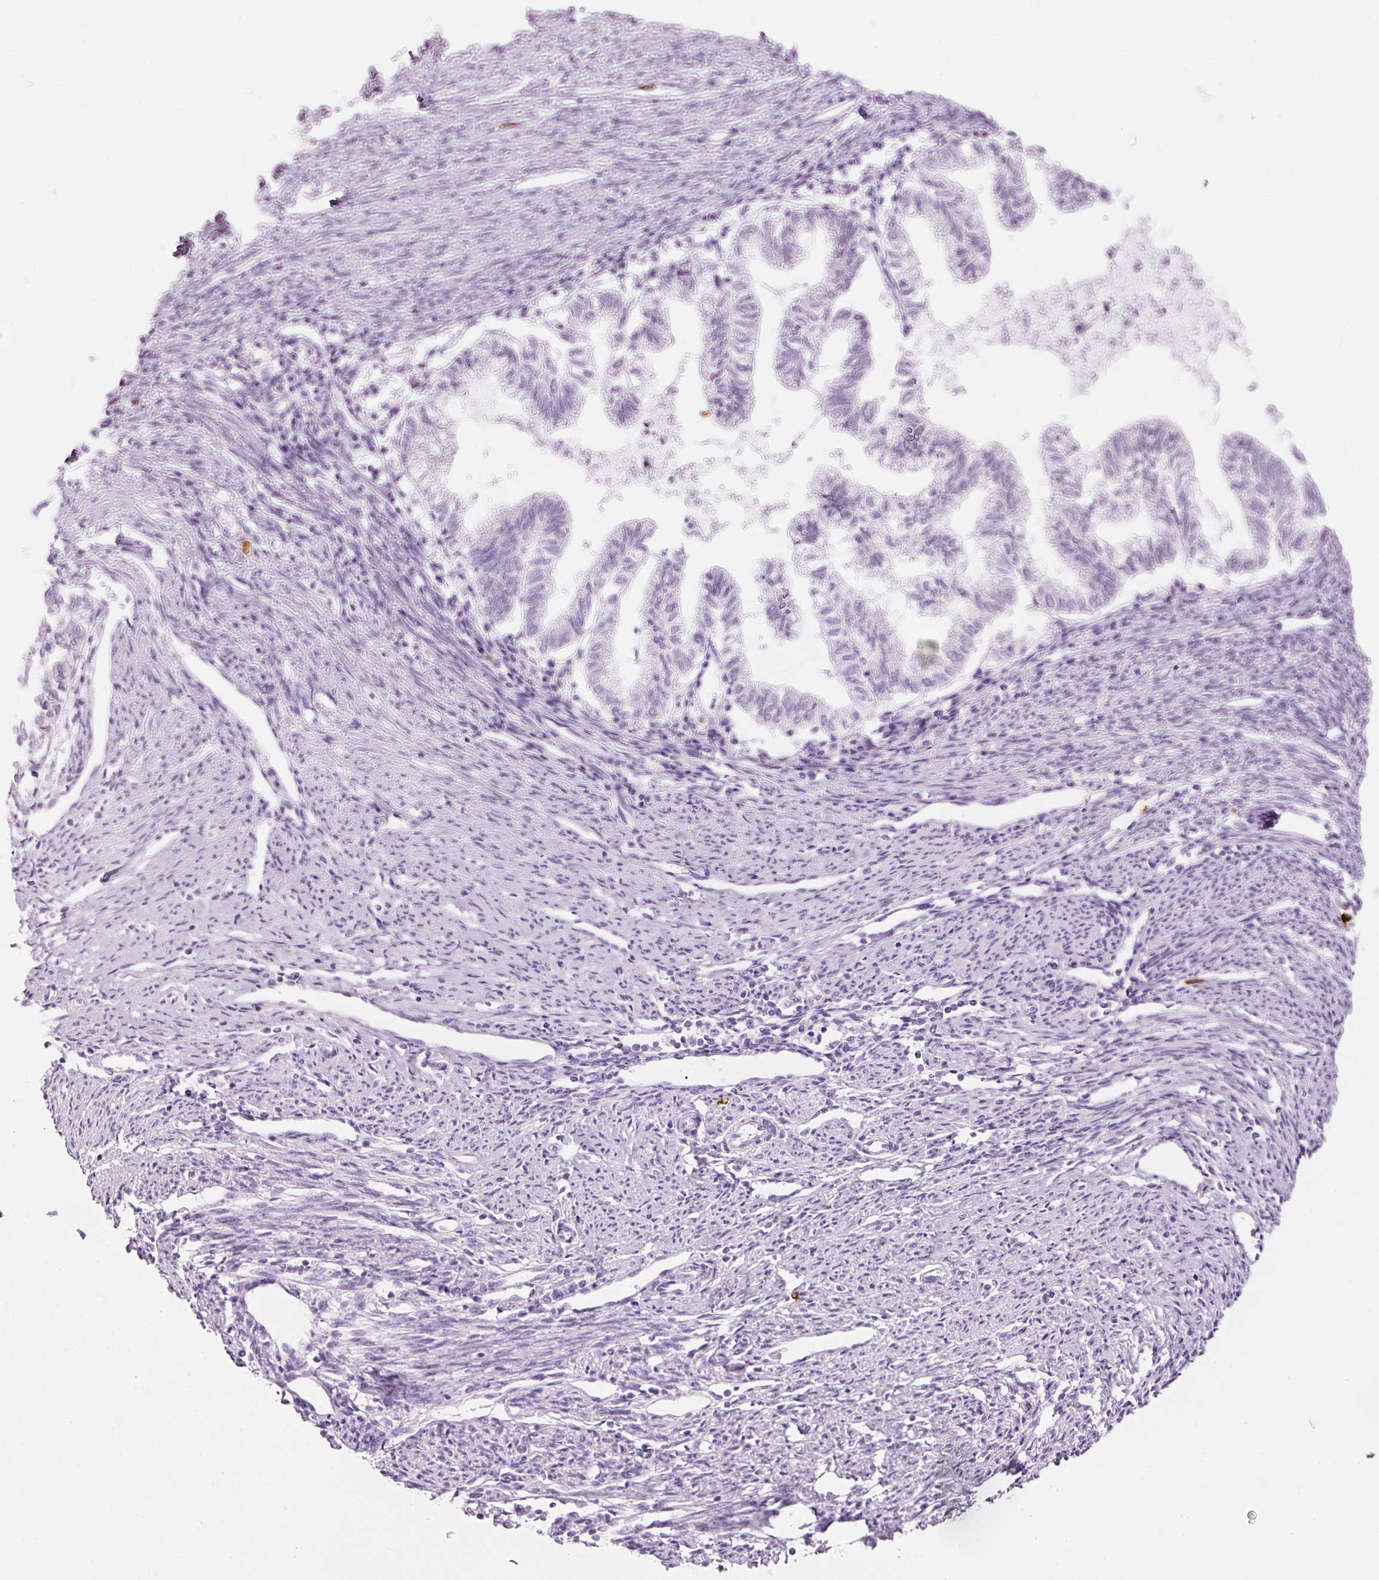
{"staining": {"intensity": "negative", "quantity": "none", "location": "none"}, "tissue": "endometrial cancer", "cell_type": "Tumor cells", "image_type": "cancer", "snomed": [{"axis": "morphology", "description": "Adenocarcinoma, NOS"}, {"axis": "topography", "description": "Endometrium"}], "caption": "DAB (3,3'-diaminobenzidine) immunohistochemical staining of endometrial adenocarcinoma demonstrates no significant expression in tumor cells.", "gene": "CMA1", "patient": {"sex": "female", "age": 79}}